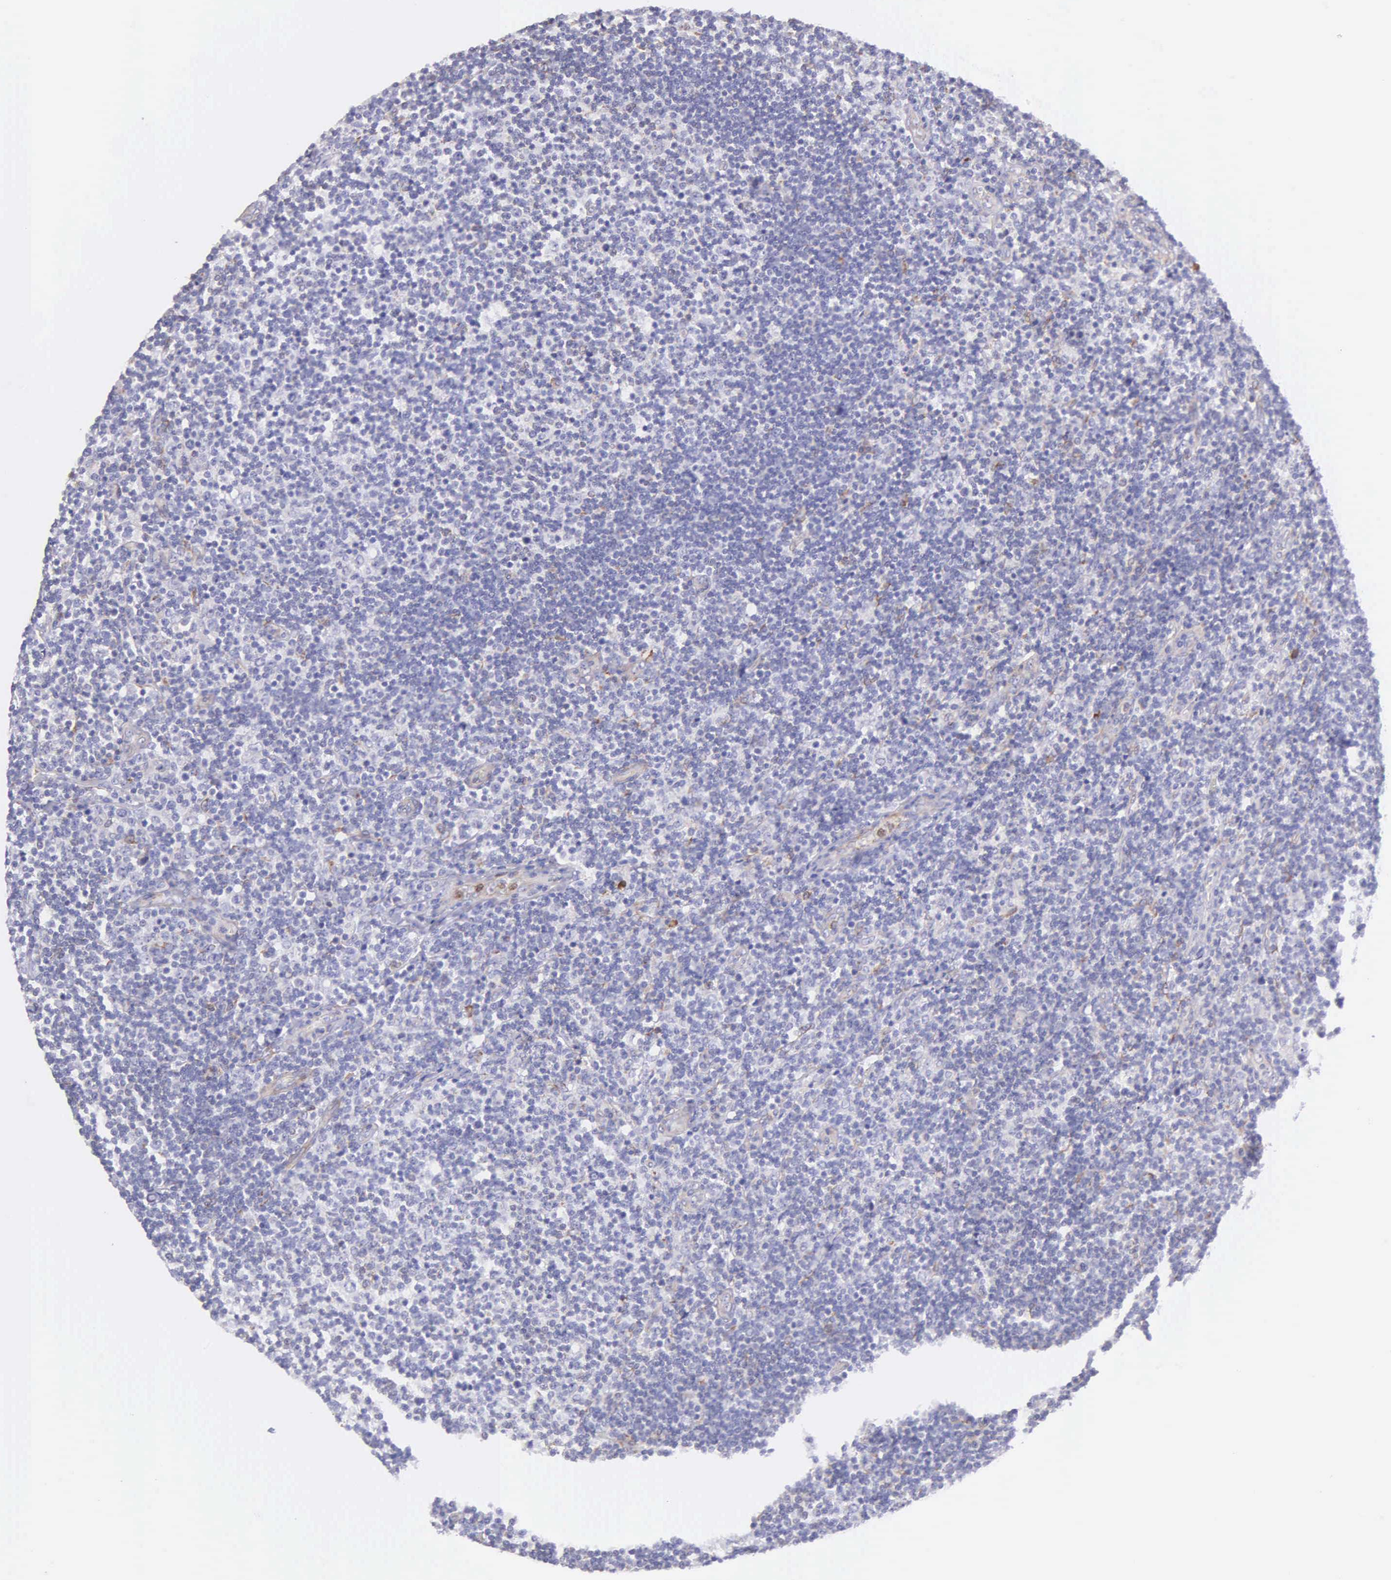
{"staining": {"intensity": "negative", "quantity": "none", "location": "none"}, "tissue": "lymphoma", "cell_type": "Tumor cells", "image_type": "cancer", "snomed": [{"axis": "morphology", "description": "Malignant lymphoma, non-Hodgkin's type, Low grade"}, {"axis": "topography", "description": "Lymph node"}], "caption": "An immunohistochemistry micrograph of lymphoma is shown. There is no staining in tumor cells of lymphoma. (Brightfield microscopy of DAB immunohistochemistry at high magnification).", "gene": "CKAP4", "patient": {"sex": "male", "age": 74}}